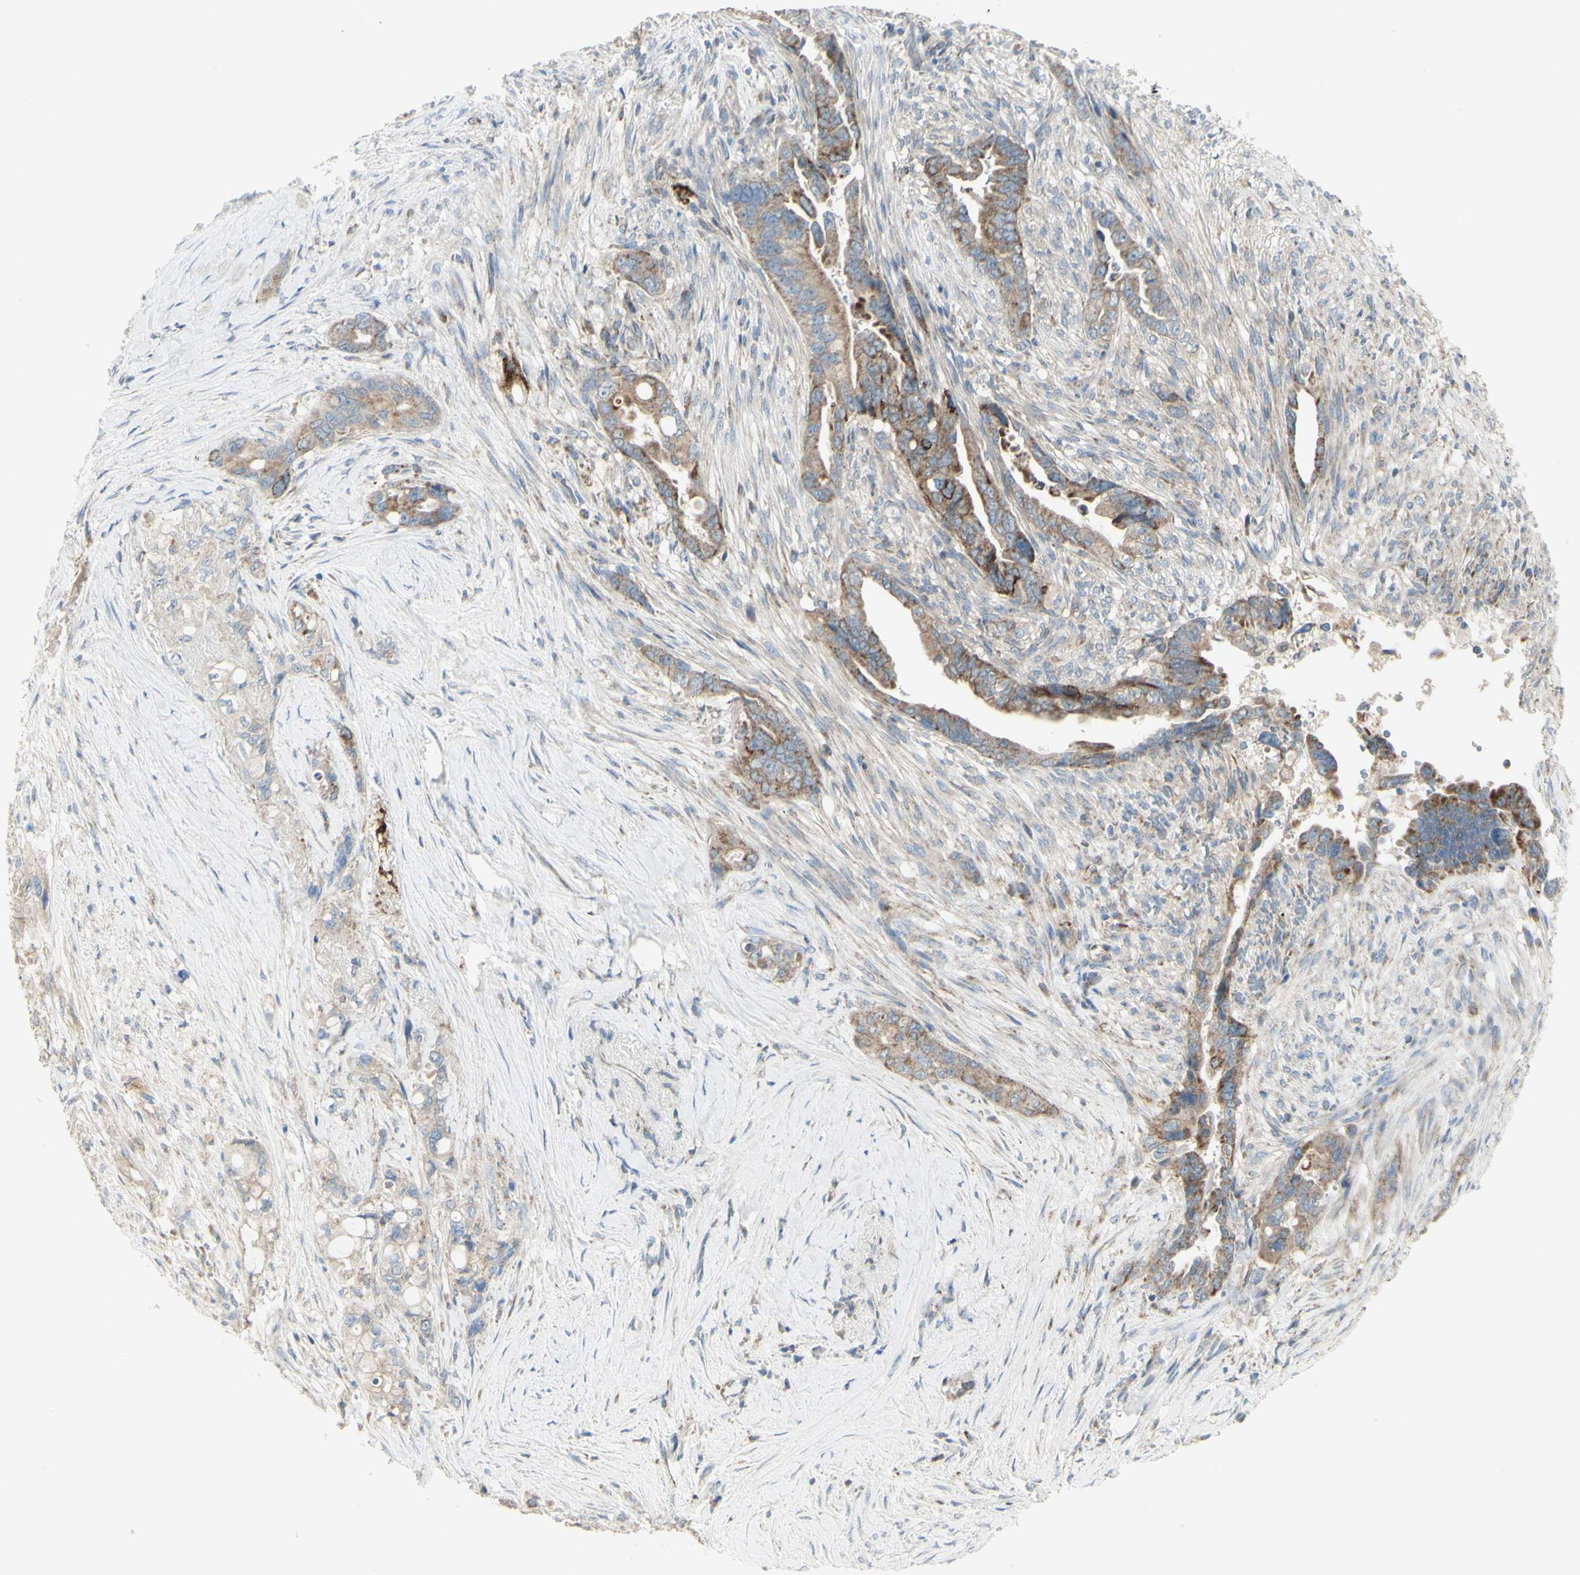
{"staining": {"intensity": "moderate", "quantity": "25%-75%", "location": "cytoplasmic/membranous"}, "tissue": "pancreatic cancer", "cell_type": "Tumor cells", "image_type": "cancer", "snomed": [{"axis": "morphology", "description": "Adenocarcinoma, NOS"}, {"axis": "topography", "description": "Pancreas"}], "caption": "The micrograph shows a brown stain indicating the presence of a protein in the cytoplasmic/membranous of tumor cells in pancreatic cancer (adenocarcinoma).", "gene": "CNTNAP1", "patient": {"sex": "male", "age": 70}}